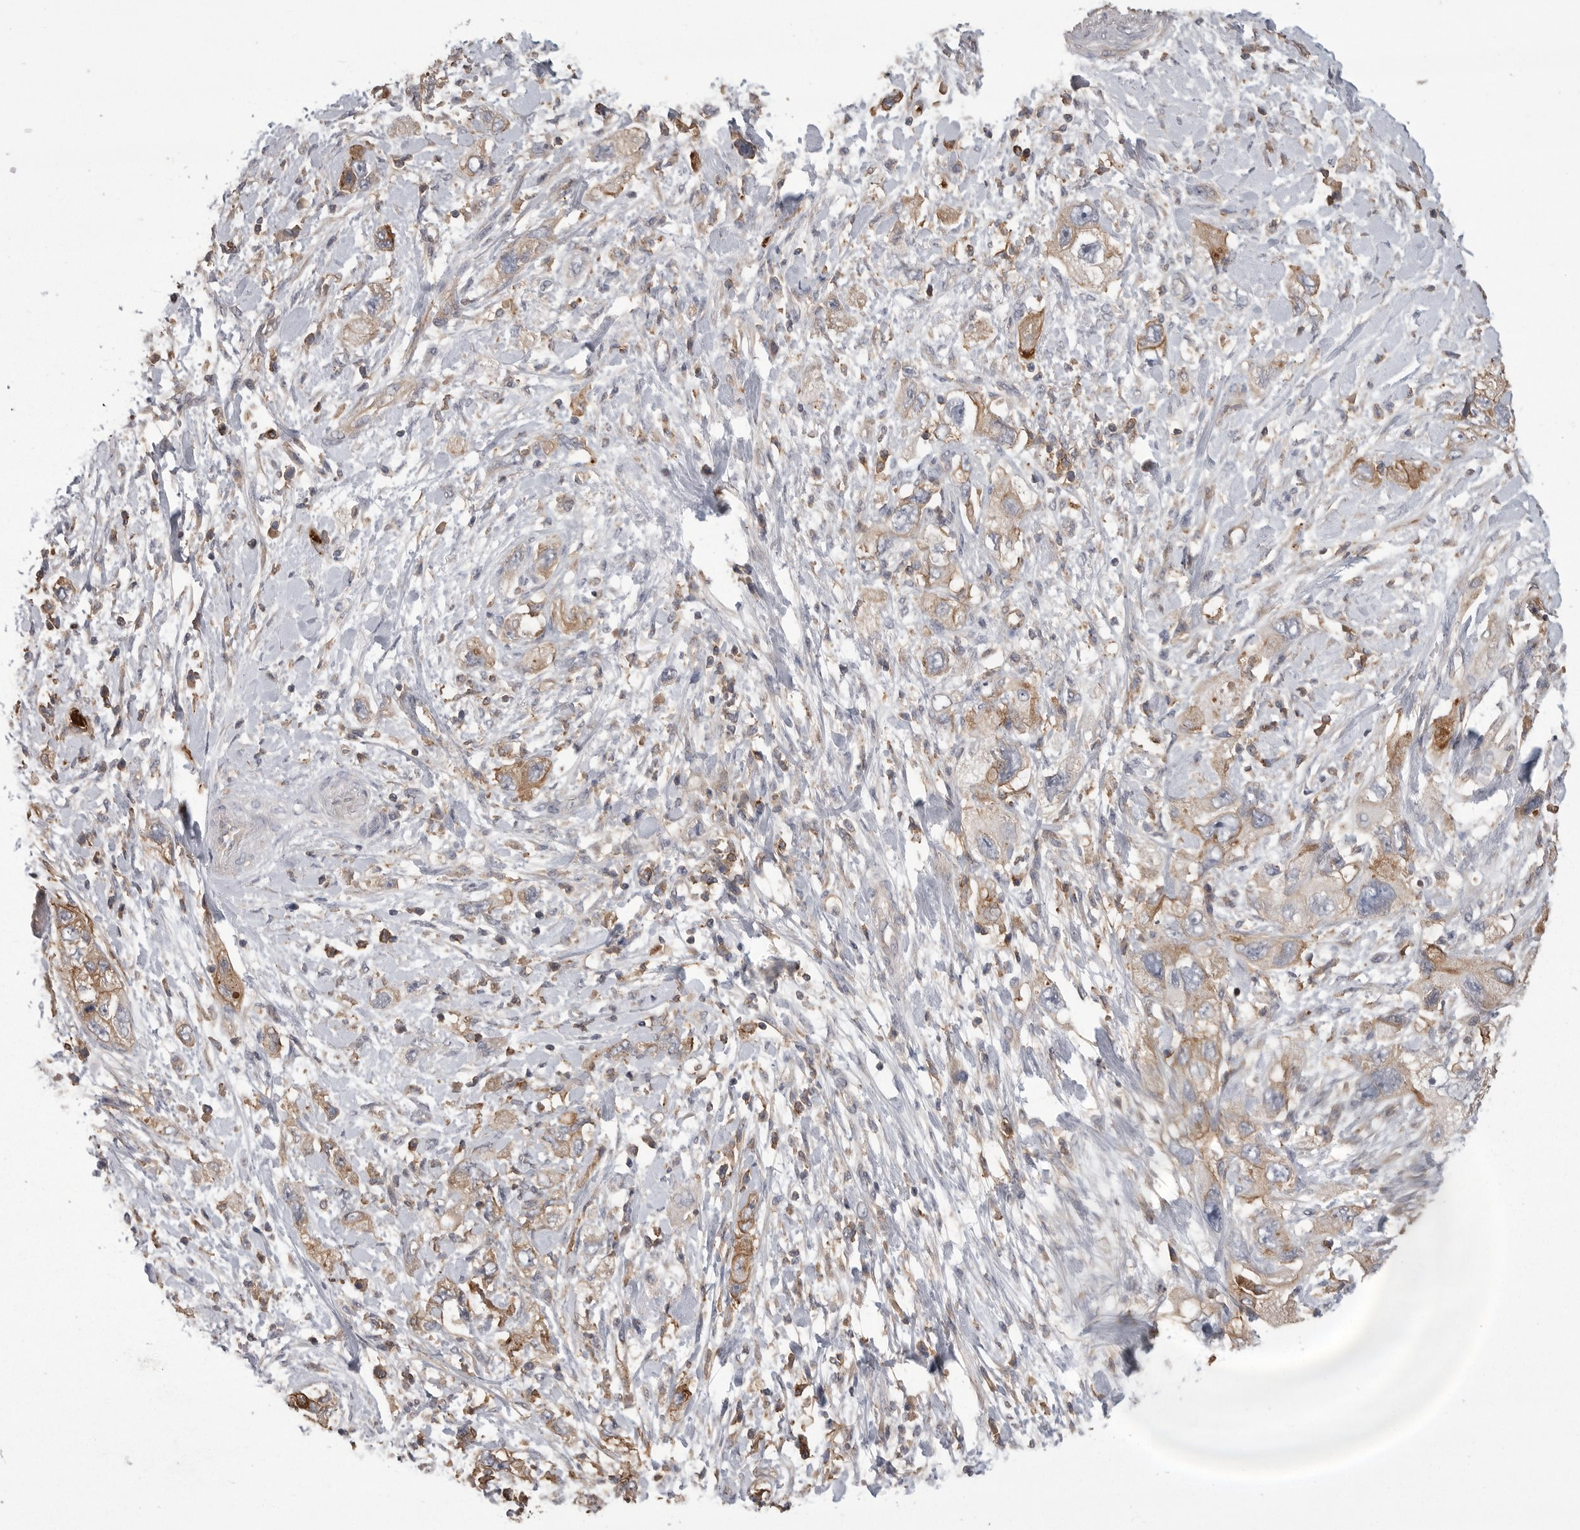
{"staining": {"intensity": "moderate", "quantity": ">75%", "location": "cytoplasmic/membranous"}, "tissue": "pancreatic cancer", "cell_type": "Tumor cells", "image_type": "cancer", "snomed": [{"axis": "morphology", "description": "Adenocarcinoma, NOS"}, {"axis": "topography", "description": "Pancreas"}], "caption": "Immunohistochemistry of human pancreatic adenocarcinoma exhibits medium levels of moderate cytoplasmic/membranous staining in approximately >75% of tumor cells. The staining was performed using DAB, with brown indicating positive protein expression. Nuclei are stained blue with hematoxylin.", "gene": "CMTM6", "patient": {"sex": "female", "age": 73}}